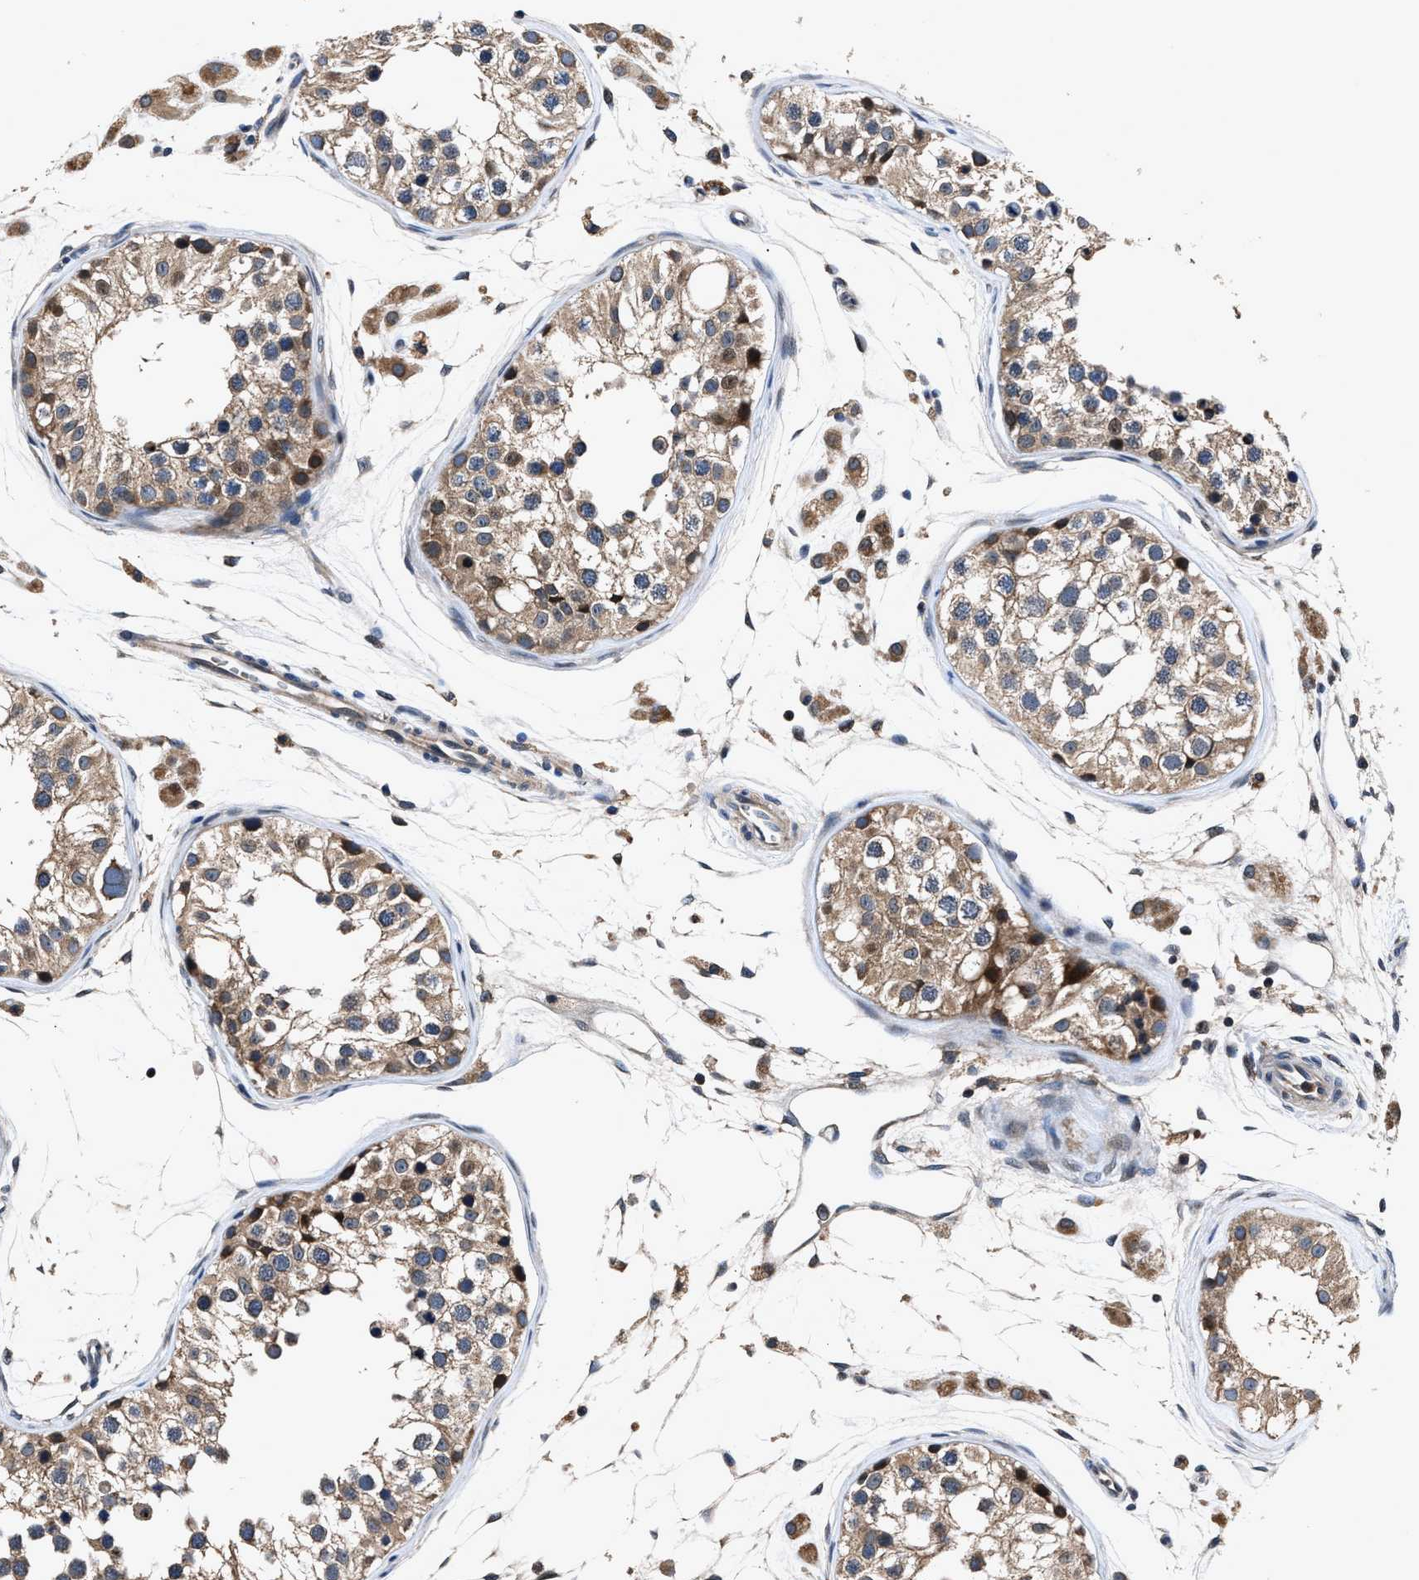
{"staining": {"intensity": "moderate", "quantity": ">75%", "location": "cytoplasmic/membranous,nuclear"}, "tissue": "testis", "cell_type": "Cells in seminiferous ducts", "image_type": "normal", "snomed": [{"axis": "morphology", "description": "Normal tissue, NOS"}, {"axis": "morphology", "description": "Adenocarcinoma, metastatic, NOS"}, {"axis": "topography", "description": "Testis"}], "caption": "IHC staining of normal testis, which demonstrates medium levels of moderate cytoplasmic/membranous,nuclear positivity in approximately >75% of cells in seminiferous ducts indicating moderate cytoplasmic/membranous,nuclear protein positivity. The staining was performed using DAB (3,3'-diaminobenzidine) (brown) for protein detection and nuclei were counterstained in hematoxylin (blue).", "gene": "TNRC18", "patient": {"sex": "male", "age": 26}}